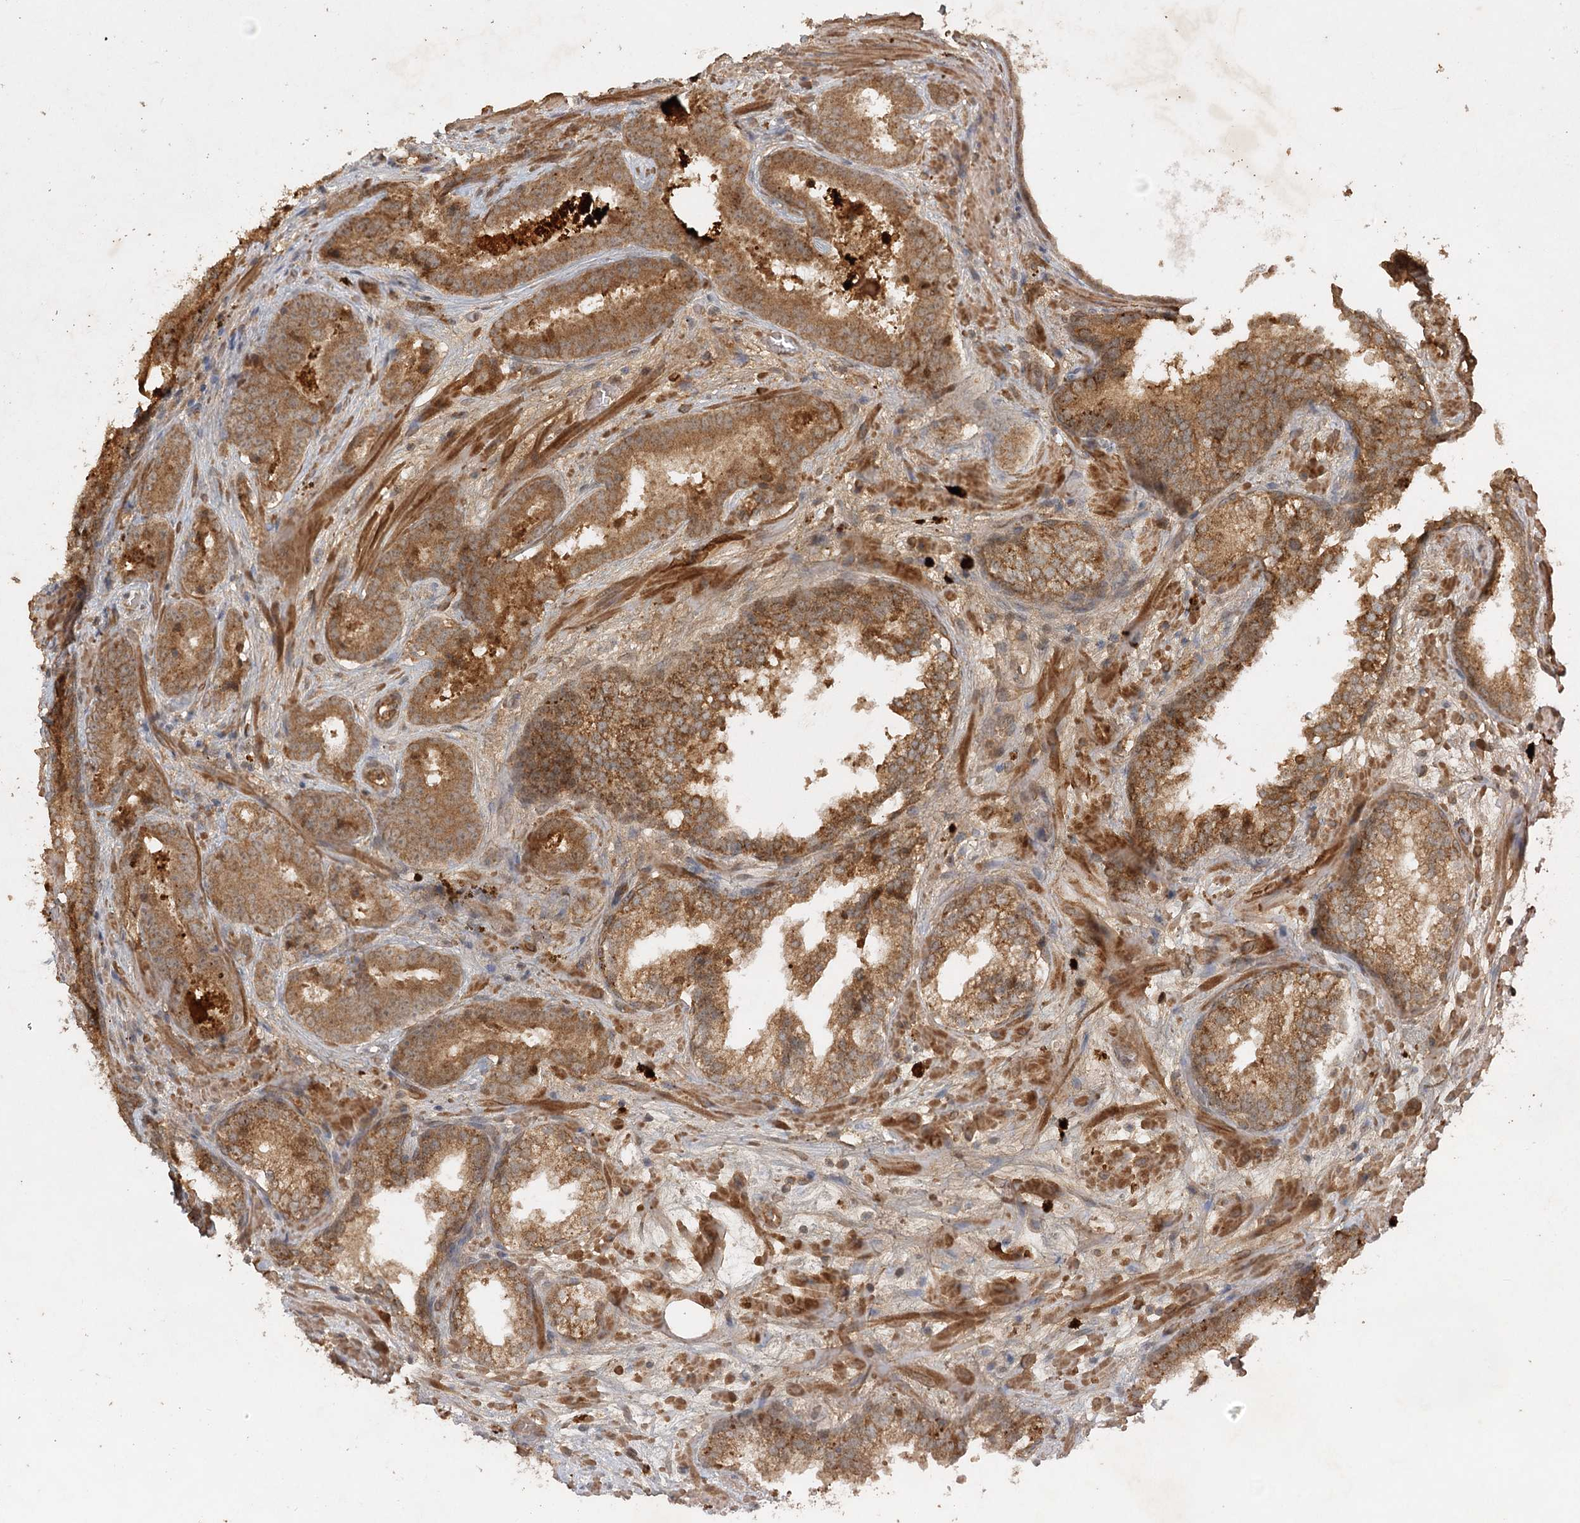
{"staining": {"intensity": "moderate", "quantity": ">75%", "location": "cytoplasmic/membranous"}, "tissue": "prostate cancer", "cell_type": "Tumor cells", "image_type": "cancer", "snomed": [{"axis": "morphology", "description": "Adenocarcinoma, High grade"}, {"axis": "topography", "description": "Prostate"}], "caption": "Tumor cells demonstrate moderate cytoplasmic/membranous positivity in approximately >75% of cells in adenocarcinoma (high-grade) (prostate).", "gene": "ARL13A", "patient": {"sex": "male", "age": 57}}